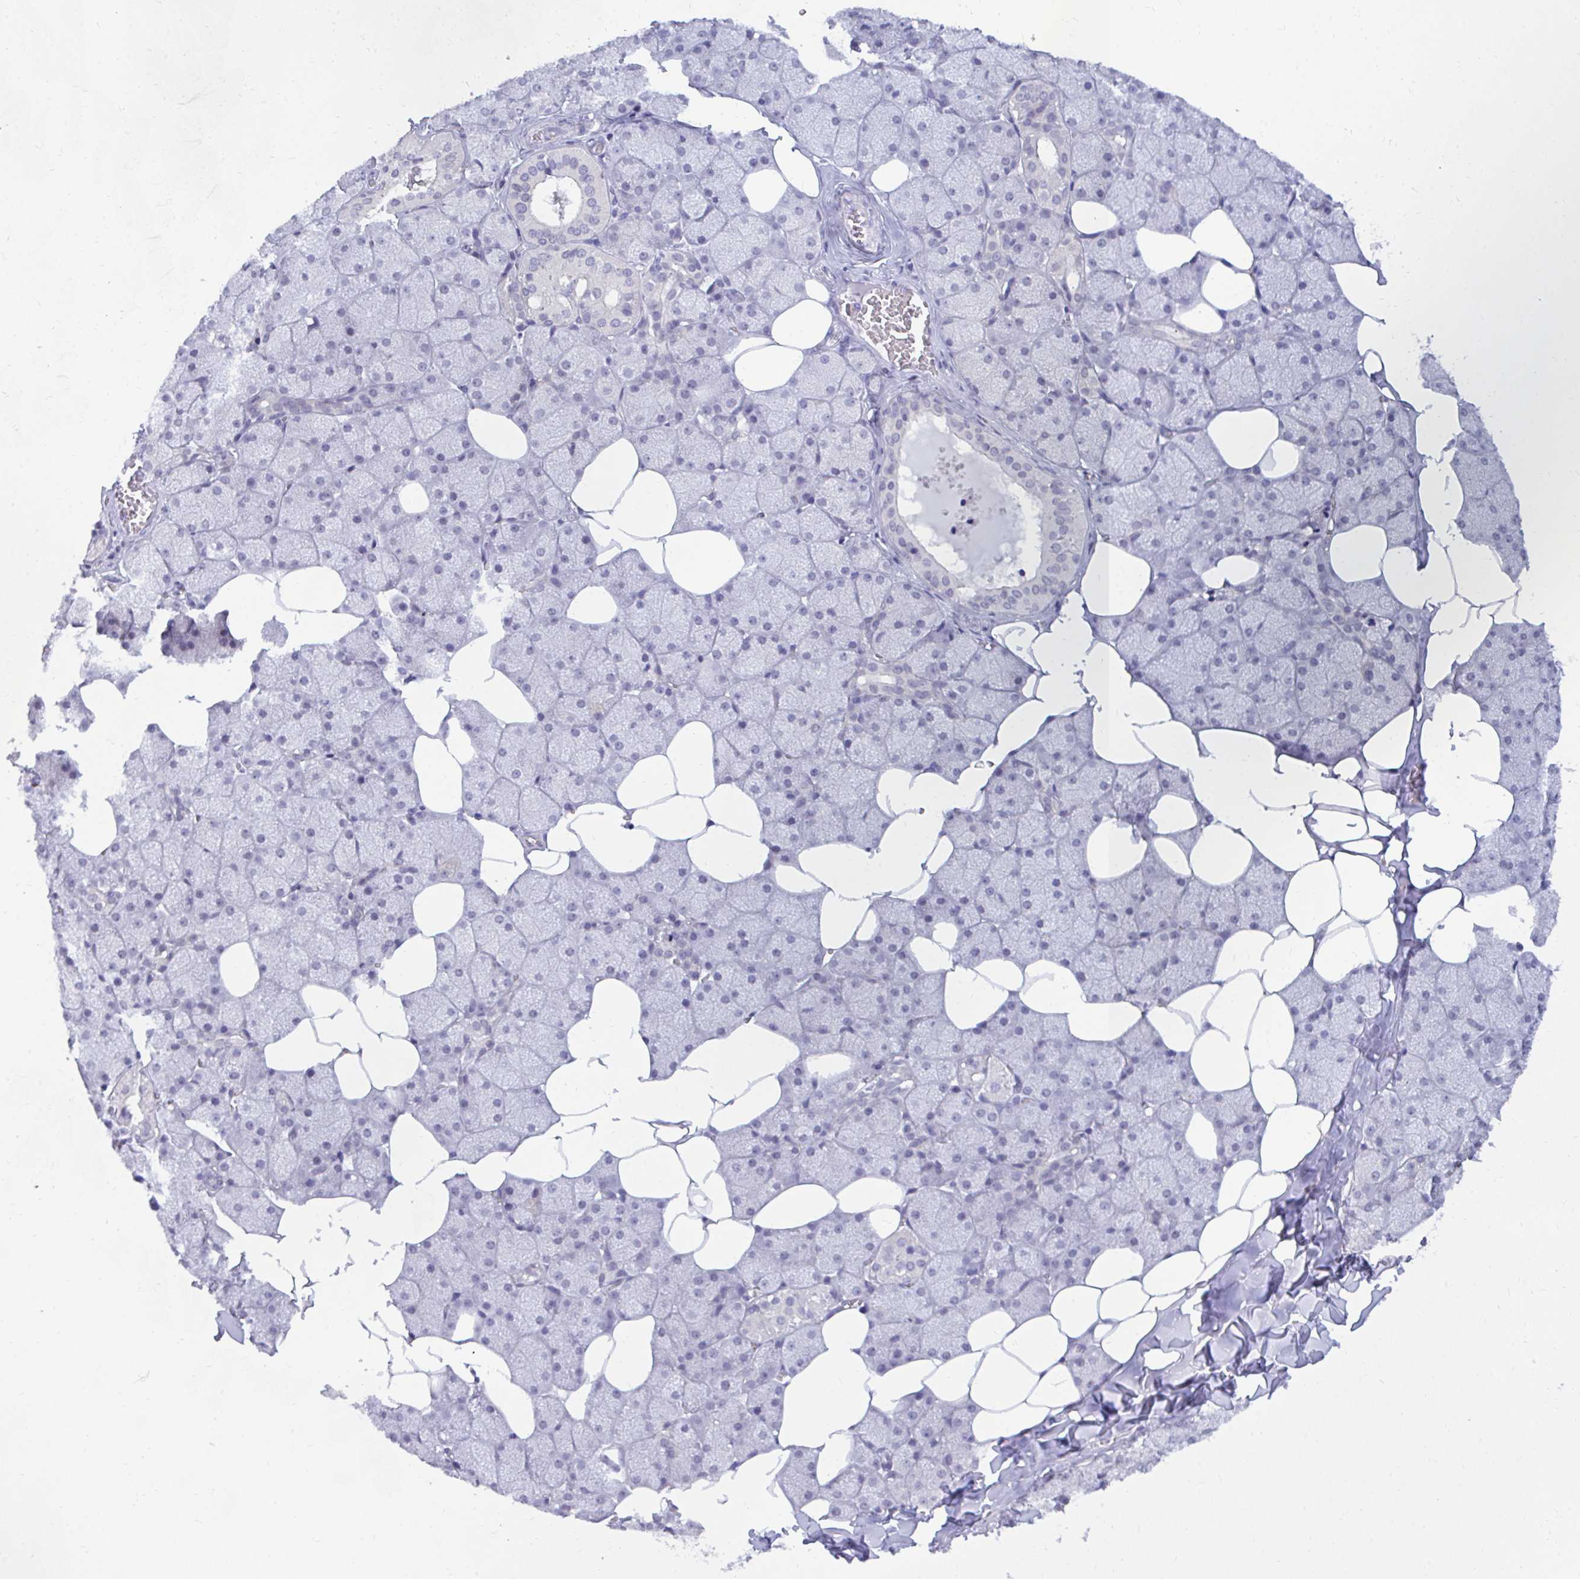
{"staining": {"intensity": "negative", "quantity": "none", "location": "none"}, "tissue": "salivary gland", "cell_type": "Glandular cells", "image_type": "normal", "snomed": [{"axis": "morphology", "description": "Normal tissue, NOS"}, {"axis": "topography", "description": "Salivary gland"}, {"axis": "topography", "description": "Peripheral nerve tissue"}], "caption": "An IHC photomicrograph of unremarkable salivary gland is shown. There is no staining in glandular cells of salivary gland. (DAB immunohistochemistry with hematoxylin counter stain).", "gene": "CSE1L", "patient": {"sex": "male", "age": 38}}